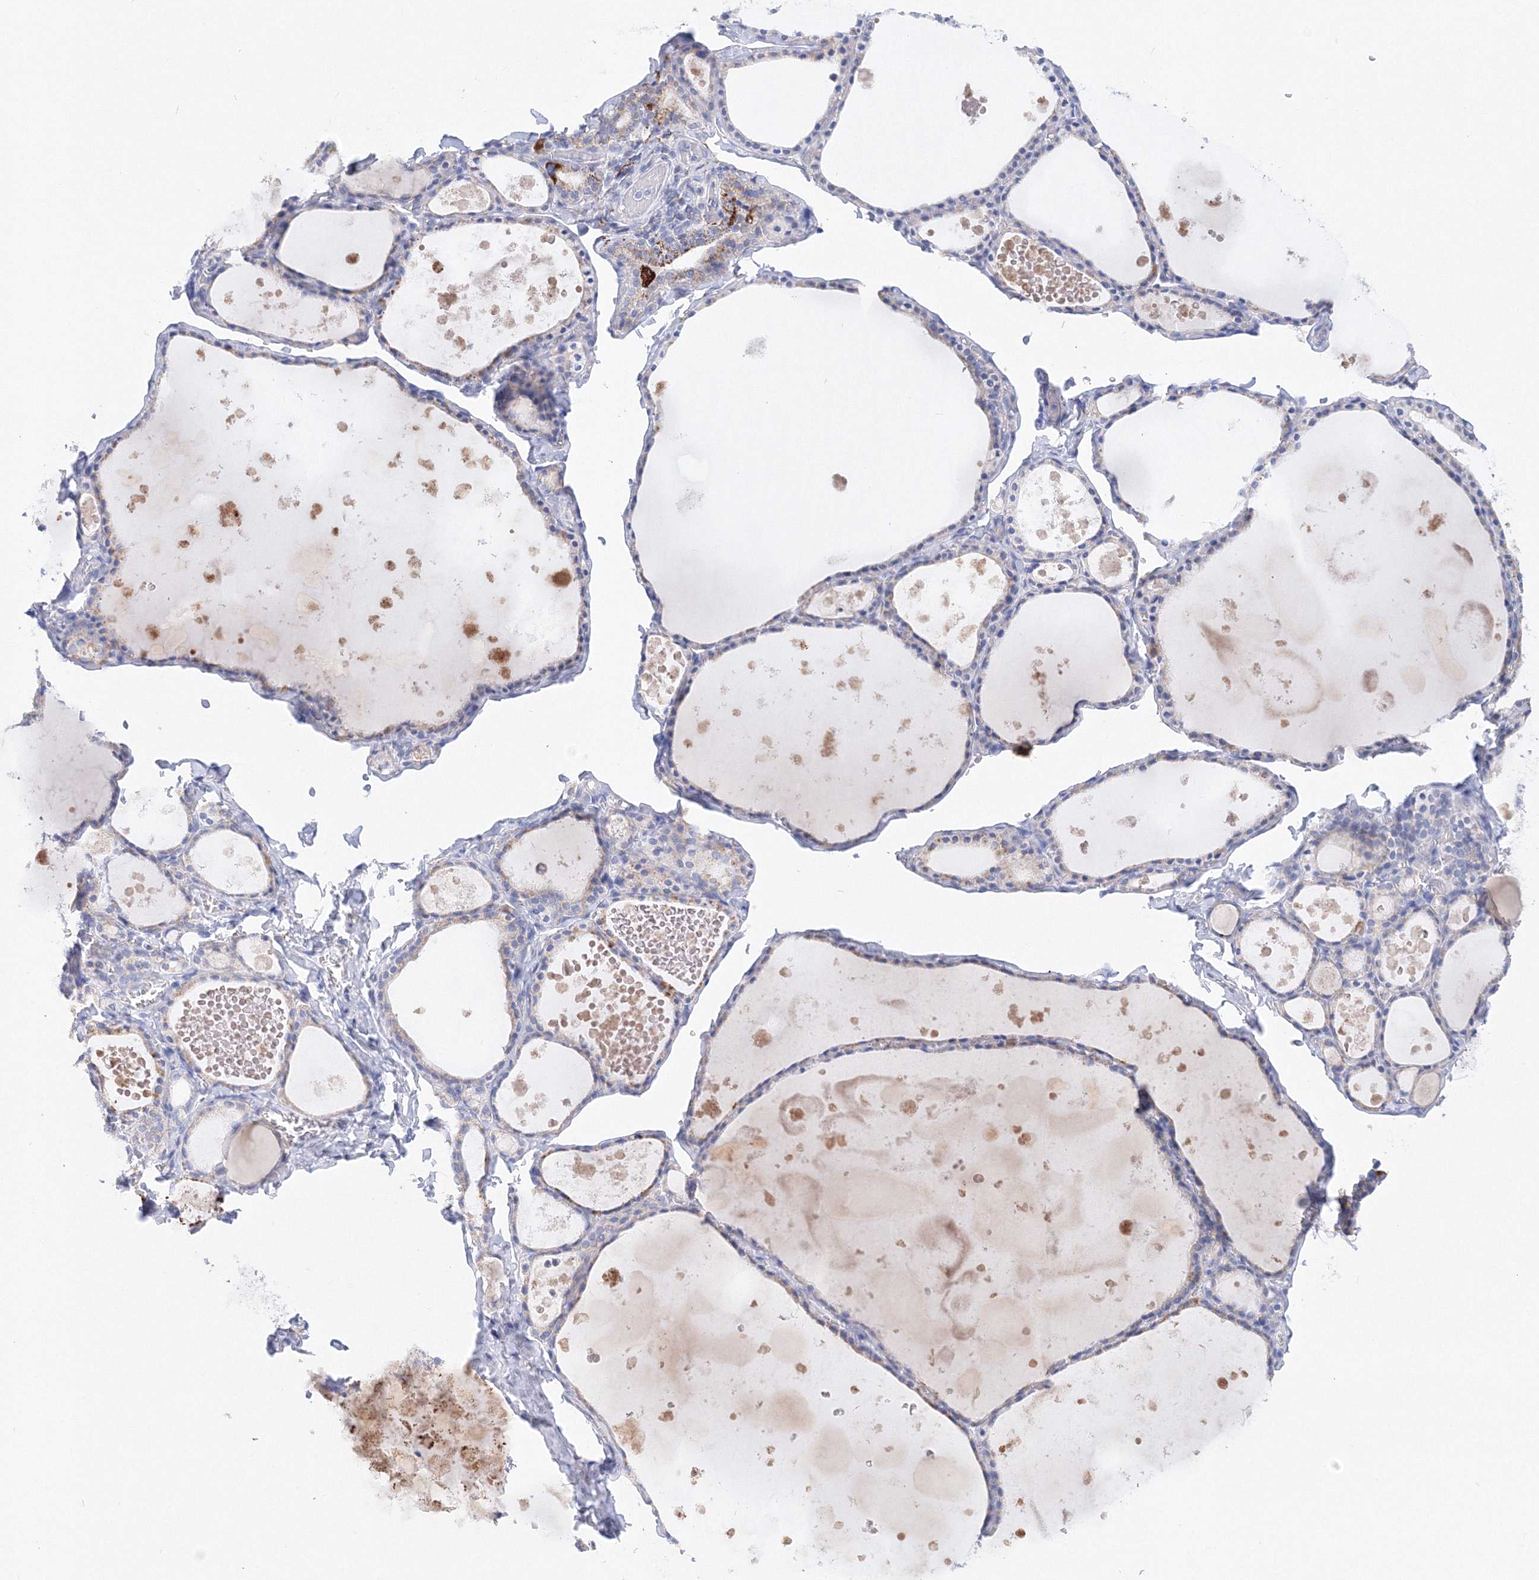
{"staining": {"intensity": "weak", "quantity": "<25%", "location": "cytoplasmic/membranous"}, "tissue": "thyroid gland", "cell_type": "Glandular cells", "image_type": "normal", "snomed": [{"axis": "morphology", "description": "Normal tissue, NOS"}, {"axis": "topography", "description": "Thyroid gland"}], "caption": "An image of thyroid gland stained for a protein reveals no brown staining in glandular cells. (DAB immunohistochemistry with hematoxylin counter stain).", "gene": "MERTK", "patient": {"sex": "male", "age": 56}}